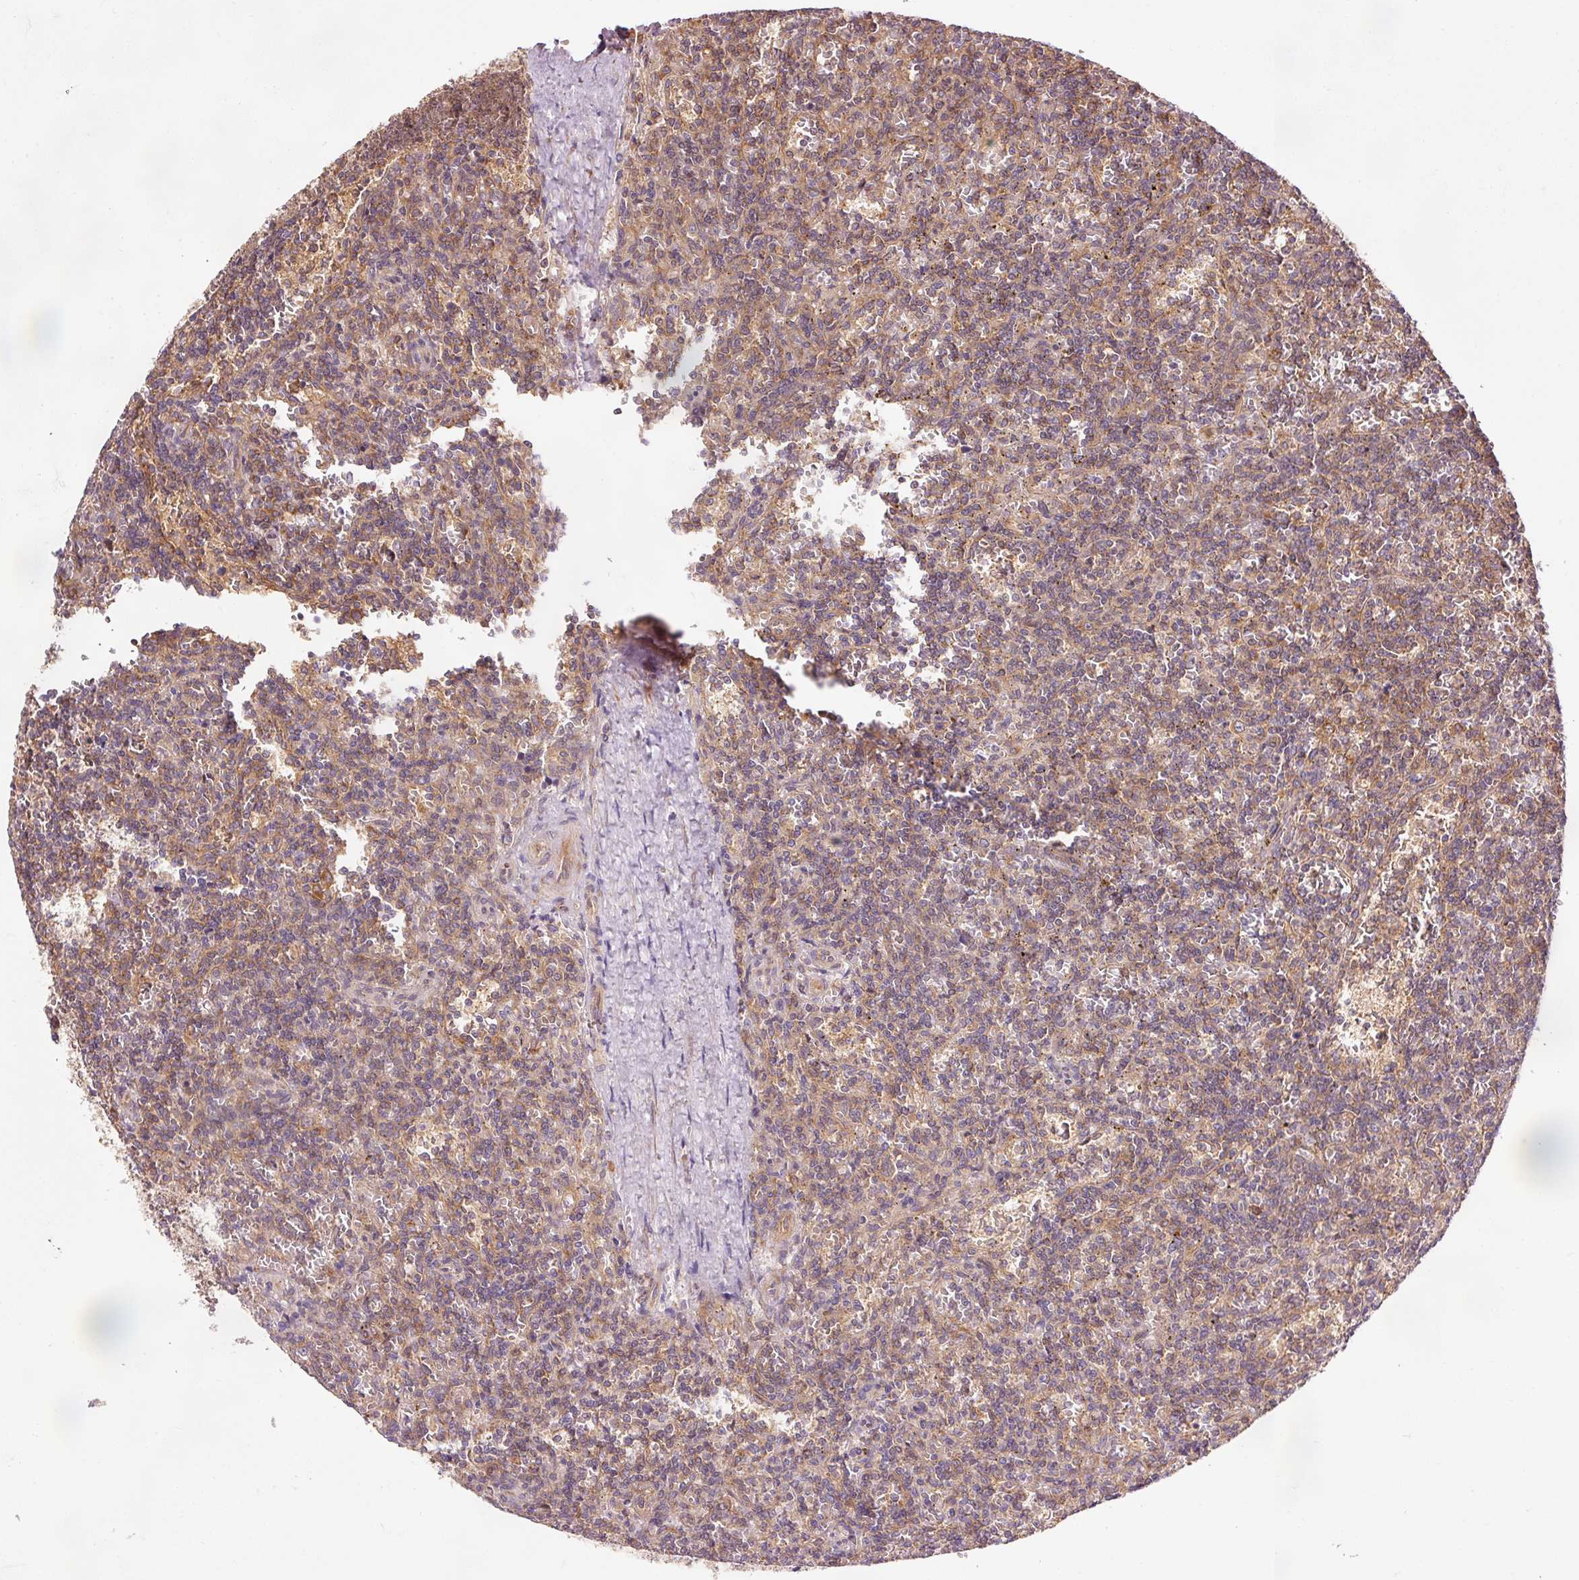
{"staining": {"intensity": "weak", "quantity": "<25%", "location": "cytoplasmic/membranous"}, "tissue": "lymphoma", "cell_type": "Tumor cells", "image_type": "cancer", "snomed": [{"axis": "morphology", "description": "Malignant lymphoma, non-Hodgkin's type, Low grade"}, {"axis": "topography", "description": "Spleen"}], "caption": "An immunohistochemistry micrograph of low-grade malignant lymphoma, non-Hodgkin's type is shown. There is no staining in tumor cells of low-grade malignant lymphoma, non-Hodgkin's type.", "gene": "PDAP1", "patient": {"sex": "male", "age": 73}}